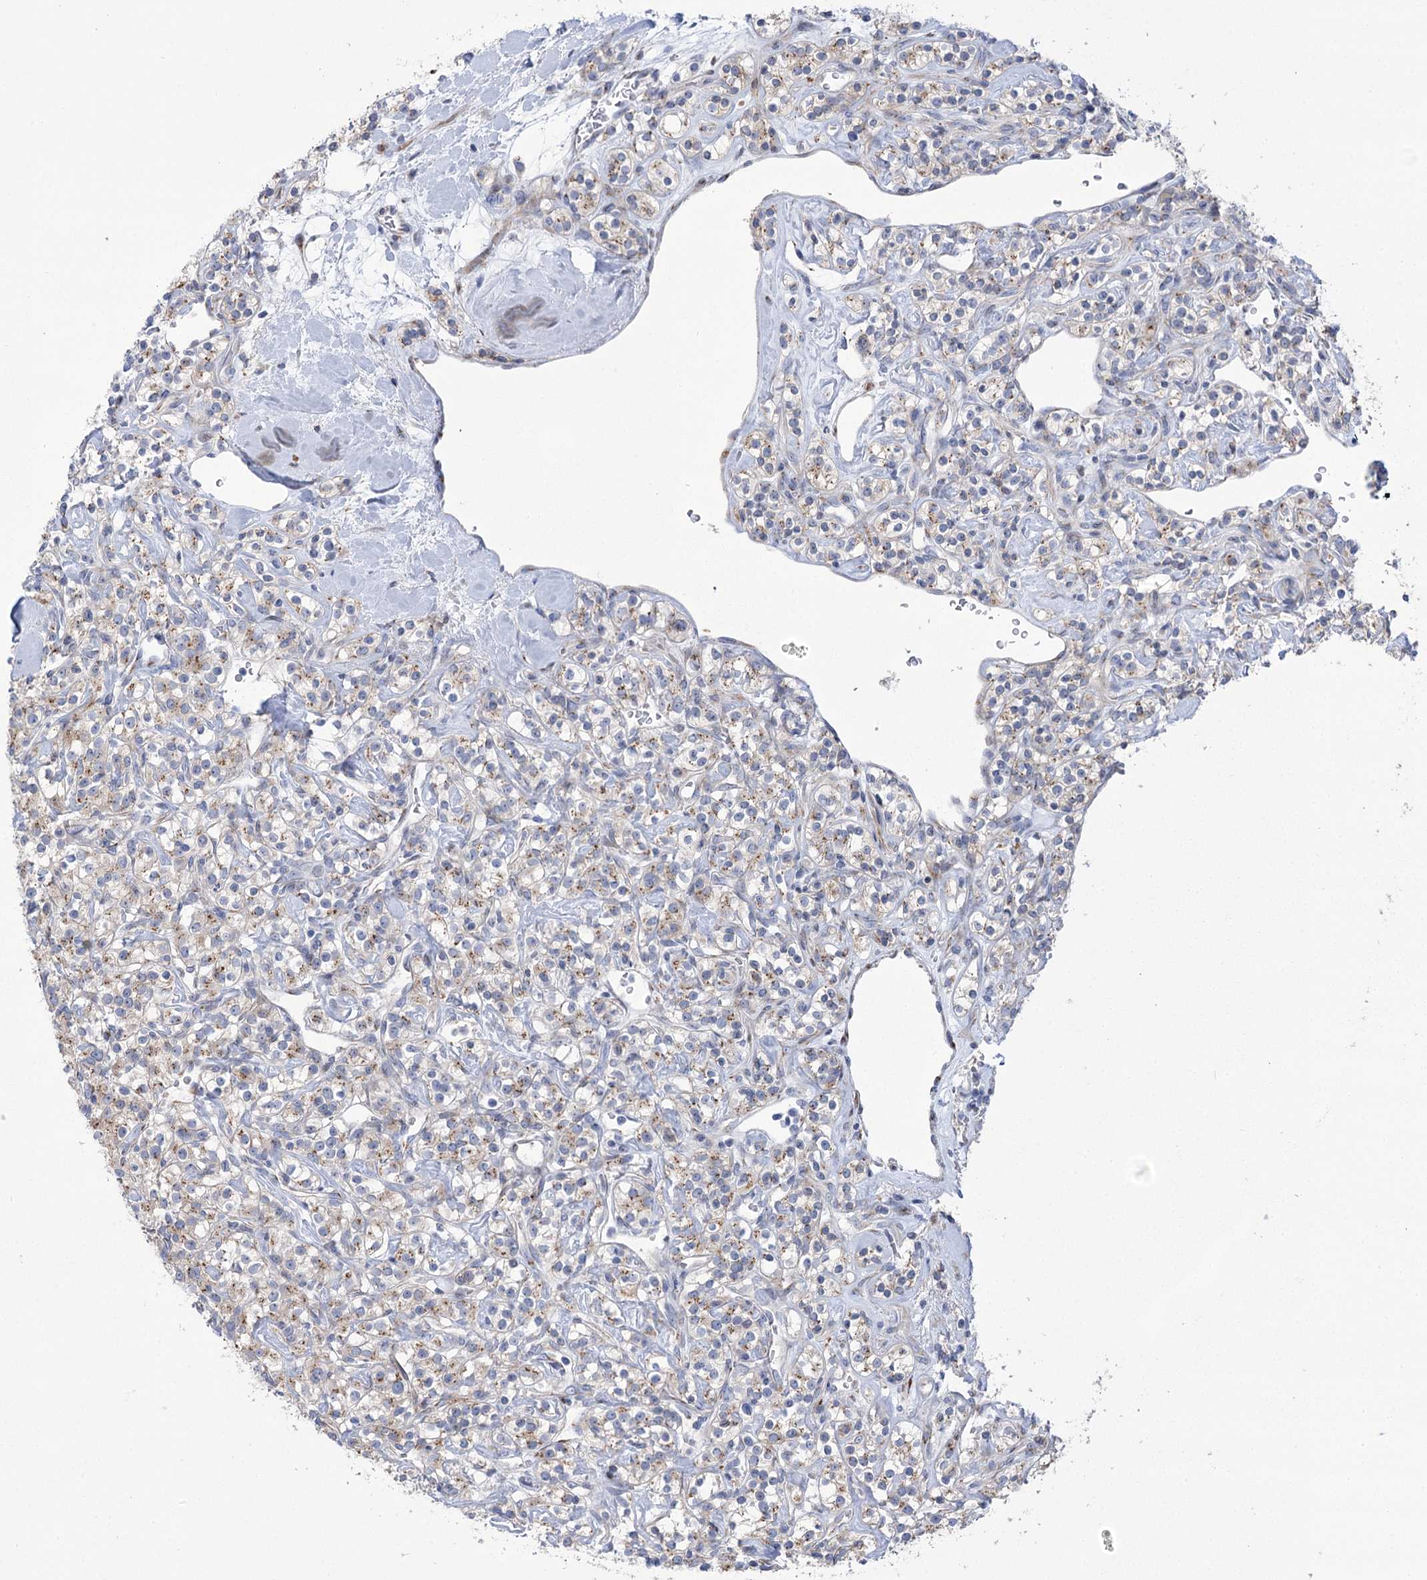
{"staining": {"intensity": "weak", "quantity": ">75%", "location": "cytoplasmic/membranous"}, "tissue": "renal cancer", "cell_type": "Tumor cells", "image_type": "cancer", "snomed": [{"axis": "morphology", "description": "Adenocarcinoma, NOS"}, {"axis": "topography", "description": "Kidney"}], "caption": "Immunohistochemistry (IHC) of human adenocarcinoma (renal) exhibits low levels of weak cytoplasmic/membranous staining in approximately >75% of tumor cells.", "gene": "NME7", "patient": {"sex": "male", "age": 77}}